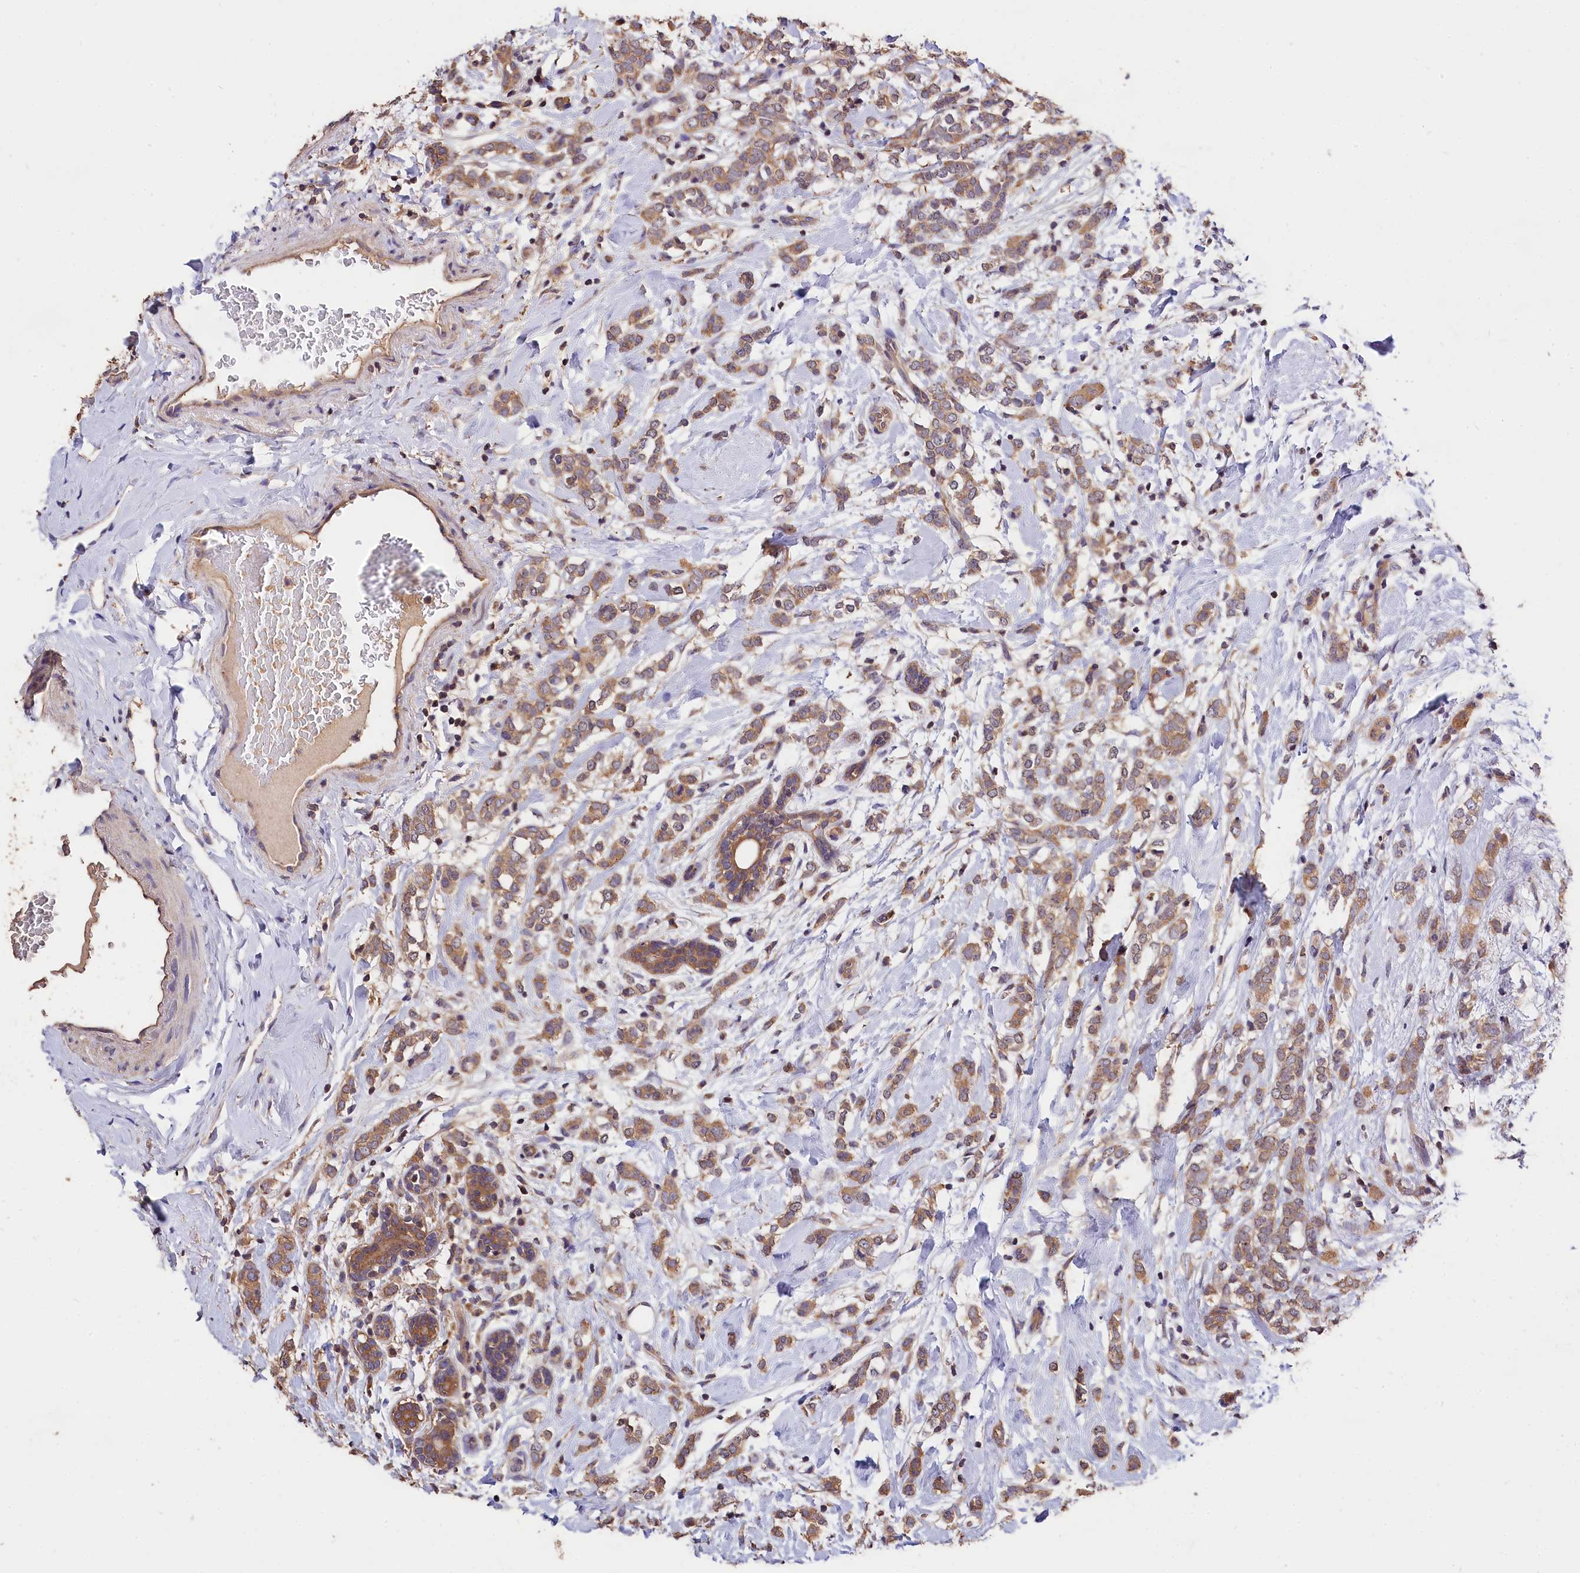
{"staining": {"intensity": "moderate", "quantity": ">75%", "location": "cytoplasmic/membranous"}, "tissue": "breast cancer", "cell_type": "Tumor cells", "image_type": "cancer", "snomed": [{"axis": "morphology", "description": "Normal tissue, NOS"}, {"axis": "morphology", "description": "Lobular carcinoma"}, {"axis": "topography", "description": "Breast"}], "caption": "Protein expression analysis of breast cancer displays moderate cytoplasmic/membranous staining in about >75% of tumor cells. (IHC, brightfield microscopy, high magnification).", "gene": "OAS3", "patient": {"sex": "female", "age": 47}}